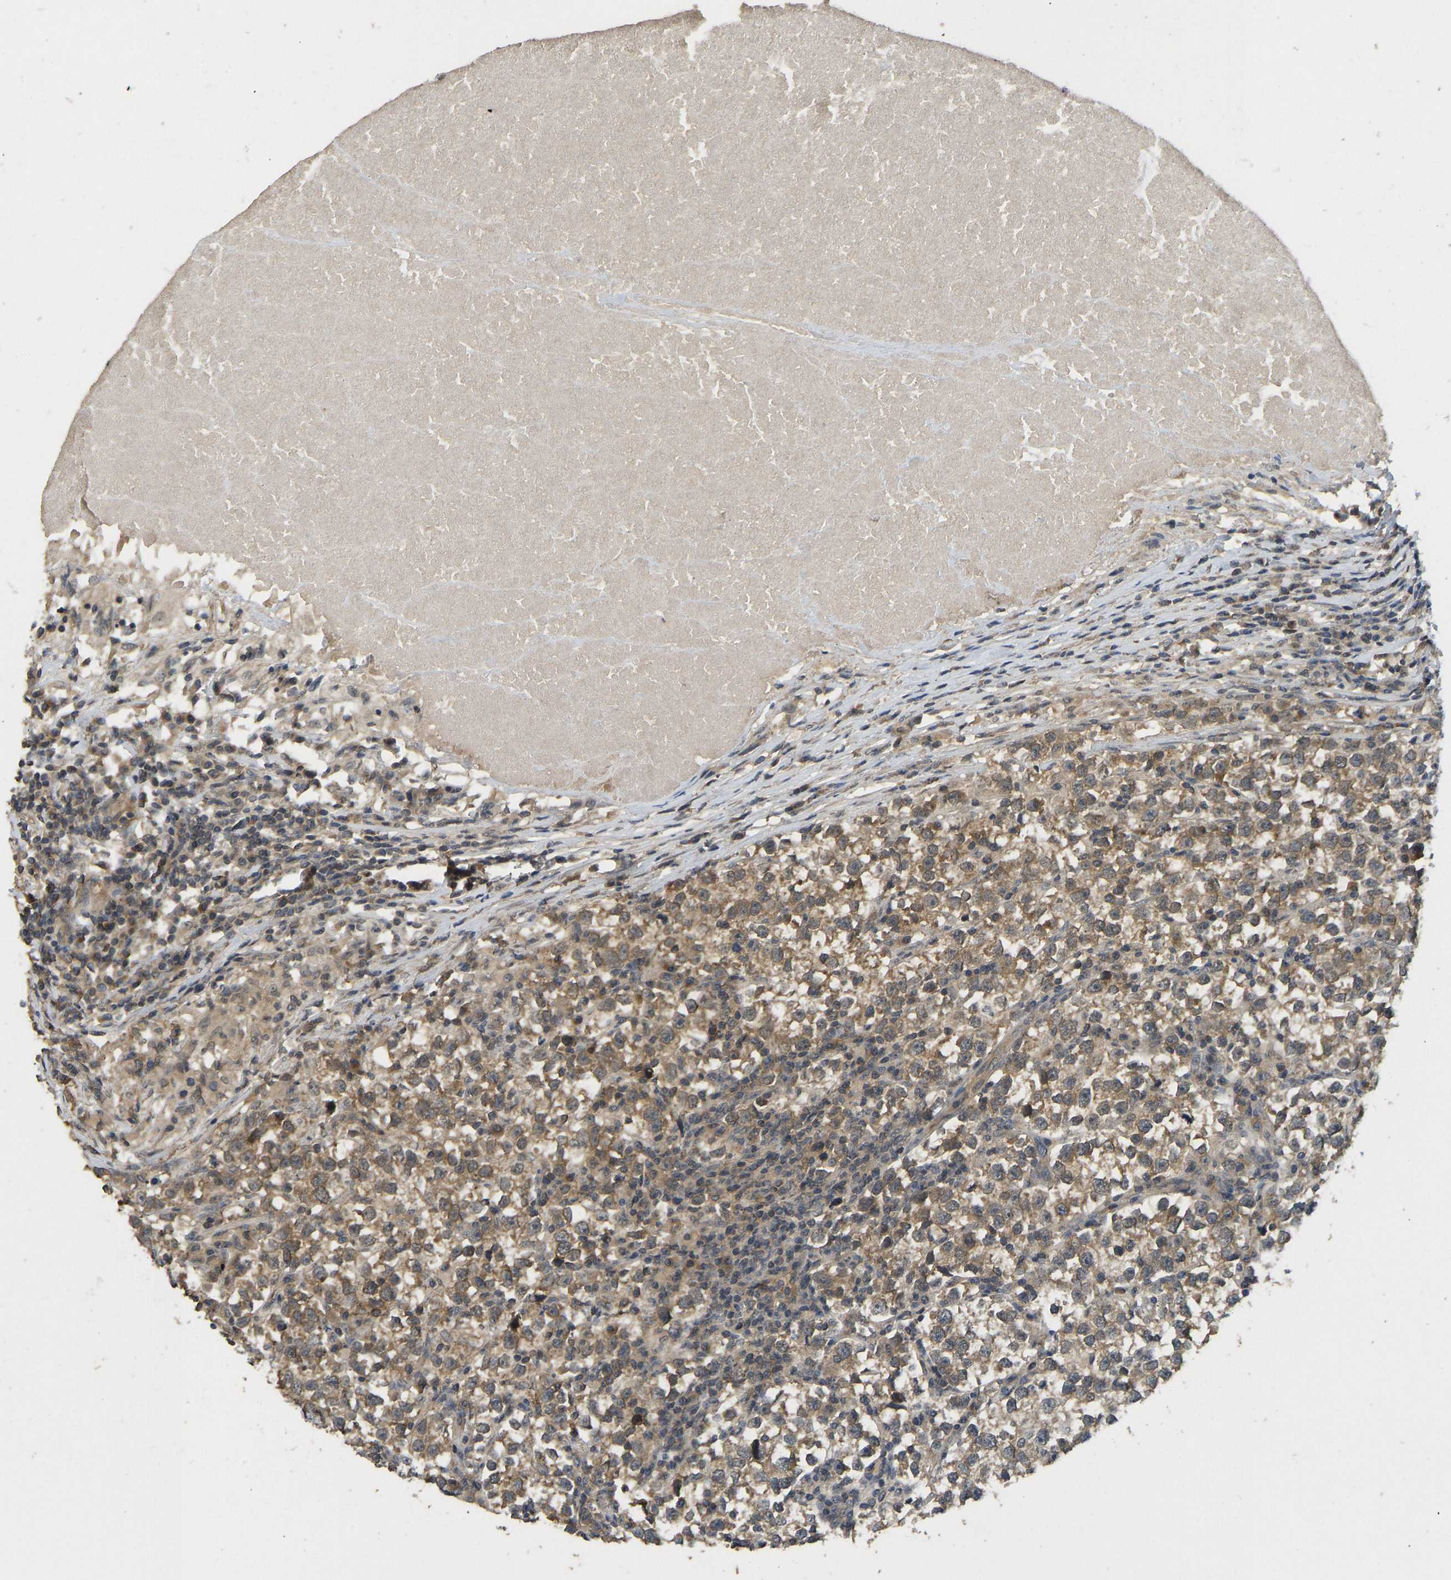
{"staining": {"intensity": "moderate", "quantity": ">75%", "location": "cytoplasmic/membranous"}, "tissue": "testis cancer", "cell_type": "Tumor cells", "image_type": "cancer", "snomed": [{"axis": "morphology", "description": "Normal tissue, NOS"}, {"axis": "morphology", "description": "Seminoma, NOS"}, {"axis": "topography", "description": "Testis"}], "caption": "Protein staining of seminoma (testis) tissue reveals moderate cytoplasmic/membranous staining in approximately >75% of tumor cells.", "gene": "NDRG3", "patient": {"sex": "male", "age": 43}}